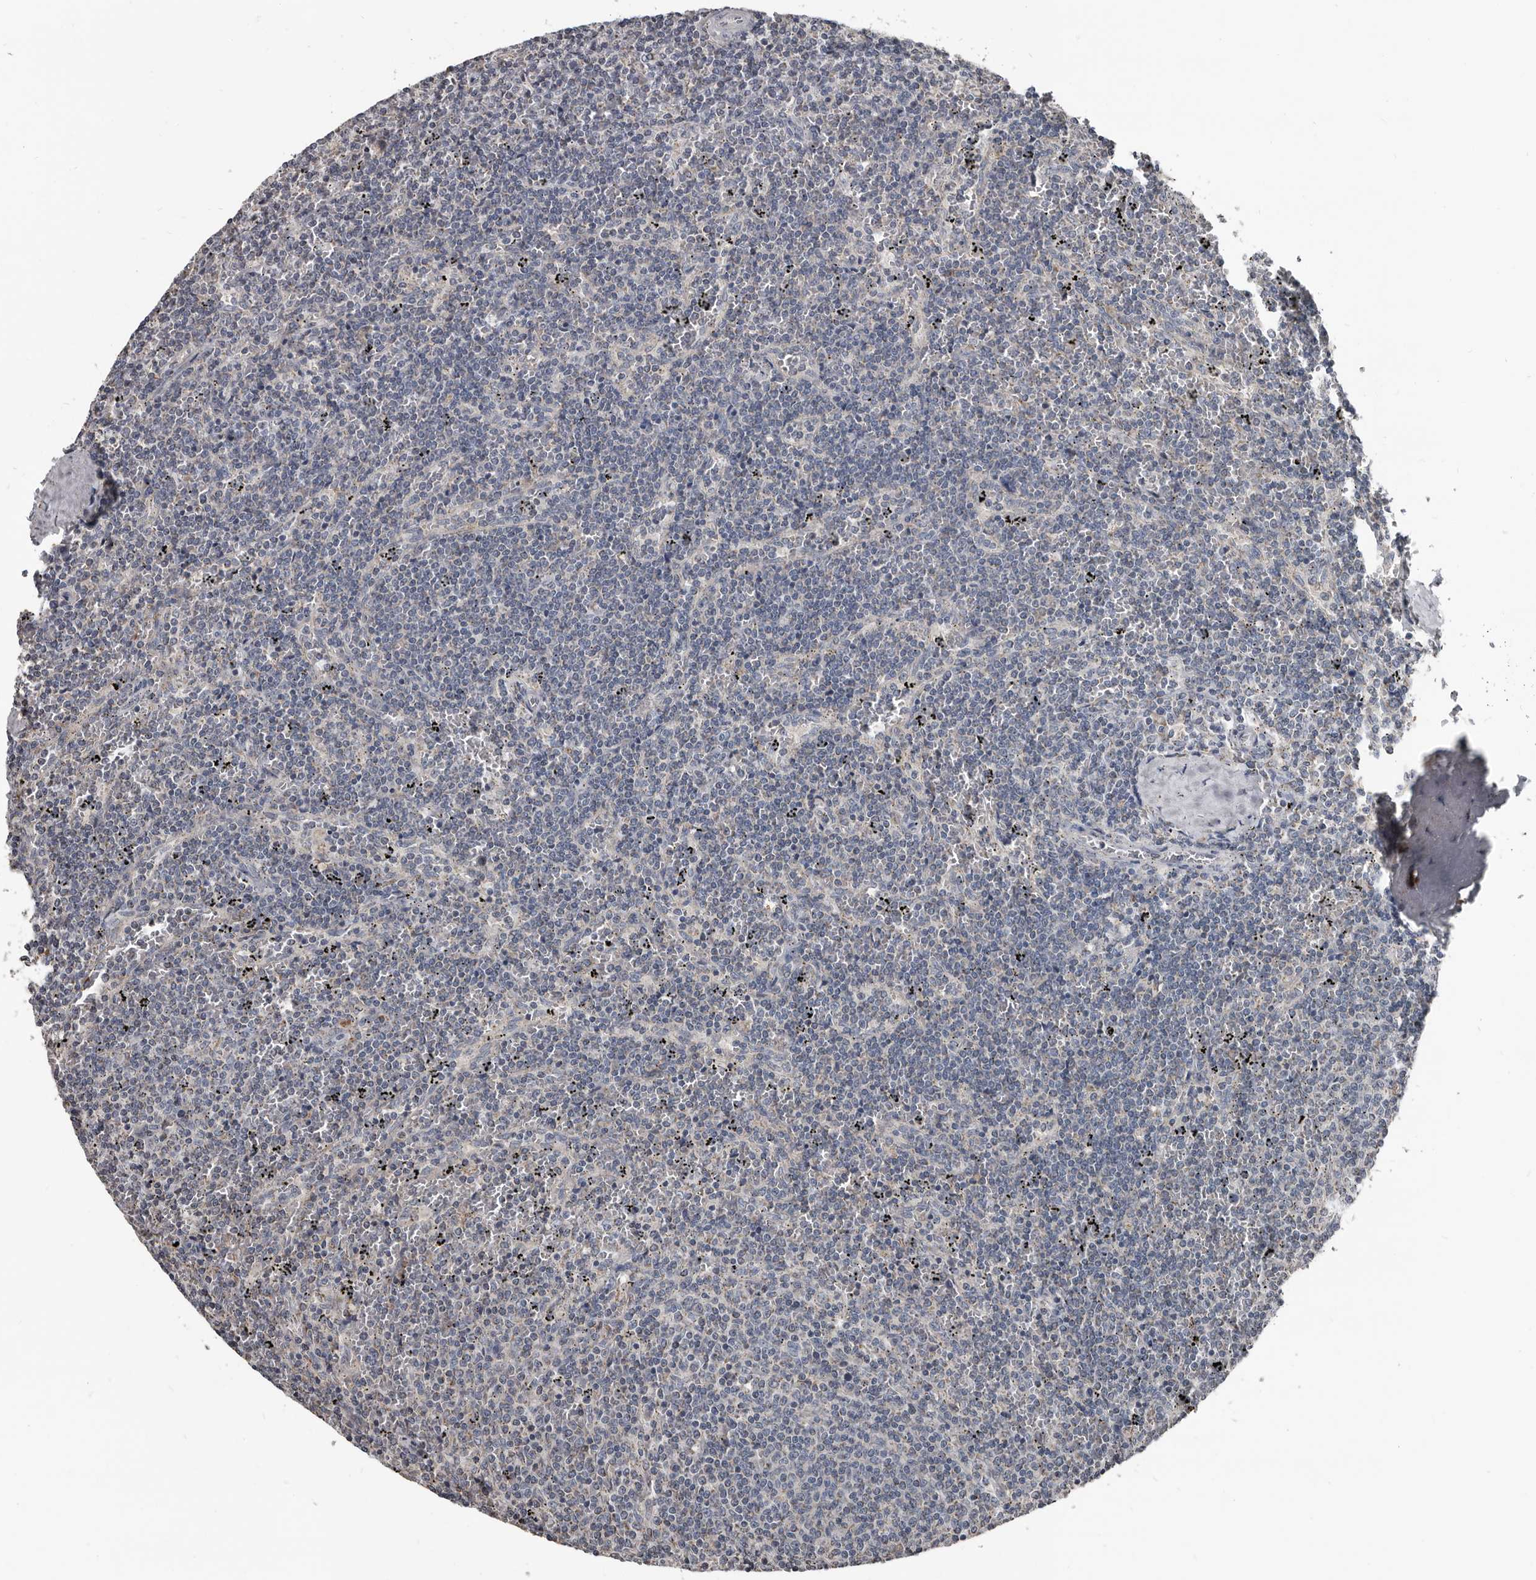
{"staining": {"intensity": "negative", "quantity": "none", "location": "none"}, "tissue": "lymphoma", "cell_type": "Tumor cells", "image_type": "cancer", "snomed": [{"axis": "morphology", "description": "Malignant lymphoma, non-Hodgkin's type, Low grade"}, {"axis": "topography", "description": "Spleen"}], "caption": "This is an immunohistochemistry (IHC) histopathology image of malignant lymphoma, non-Hodgkin's type (low-grade). There is no staining in tumor cells.", "gene": "GREB1", "patient": {"sex": "female", "age": 50}}